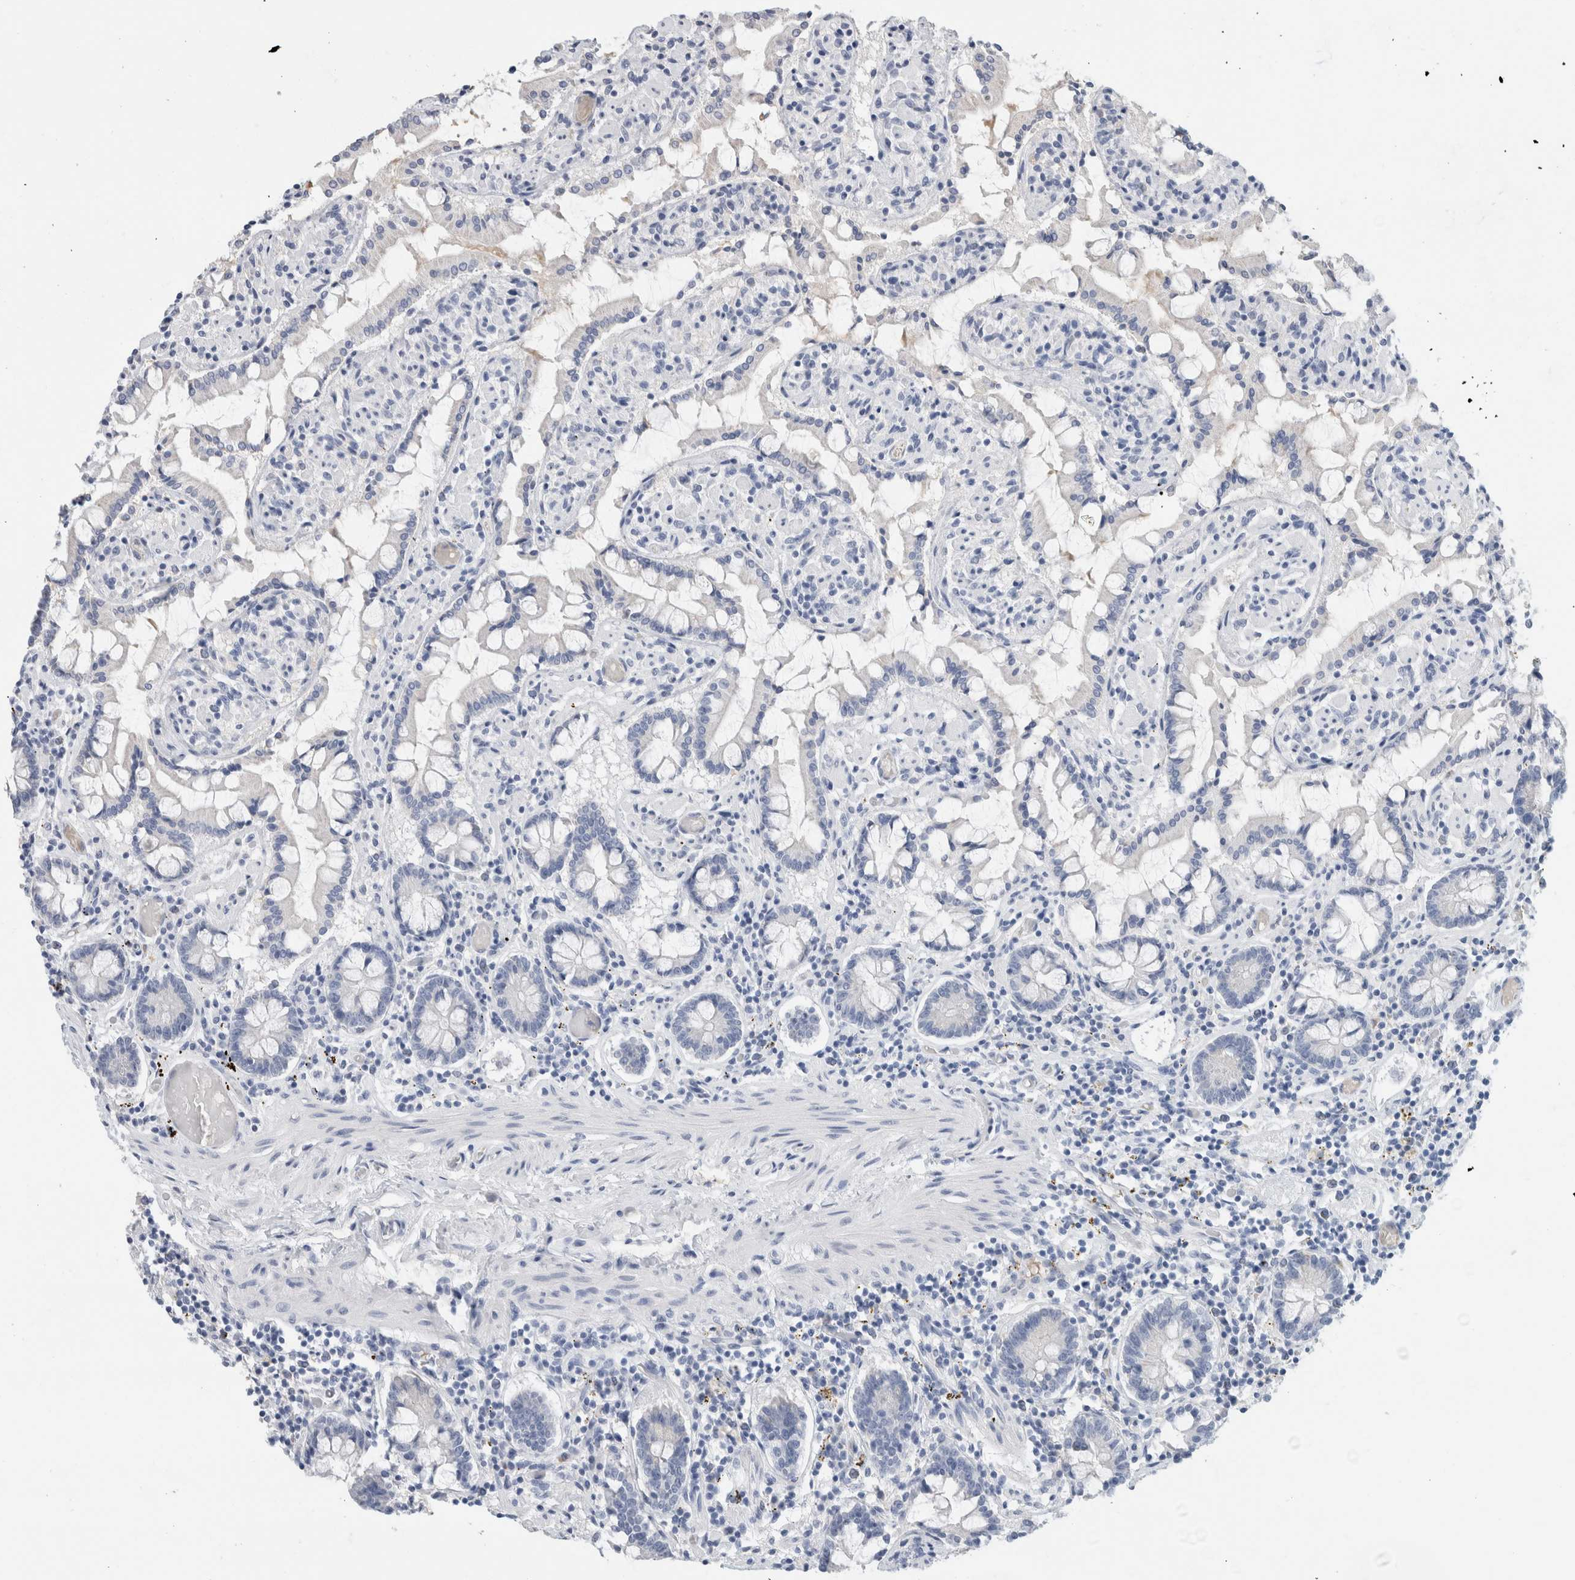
{"staining": {"intensity": "negative", "quantity": "none", "location": "none"}, "tissue": "small intestine", "cell_type": "Glandular cells", "image_type": "normal", "snomed": [{"axis": "morphology", "description": "Normal tissue, NOS"}, {"axis": "topography", "description": "Small intestine"}], "caption": "Glandular cells show no significant protein positivity in unremarkable small intestine. The staining was performed using DAB to visualize the protein expression in brown, while the nuclei were stained in blue with hematoxylin (Magnification: 20x).", "gene": "SCGB1A1", "patient": {"sex": "male", "age": 41}}